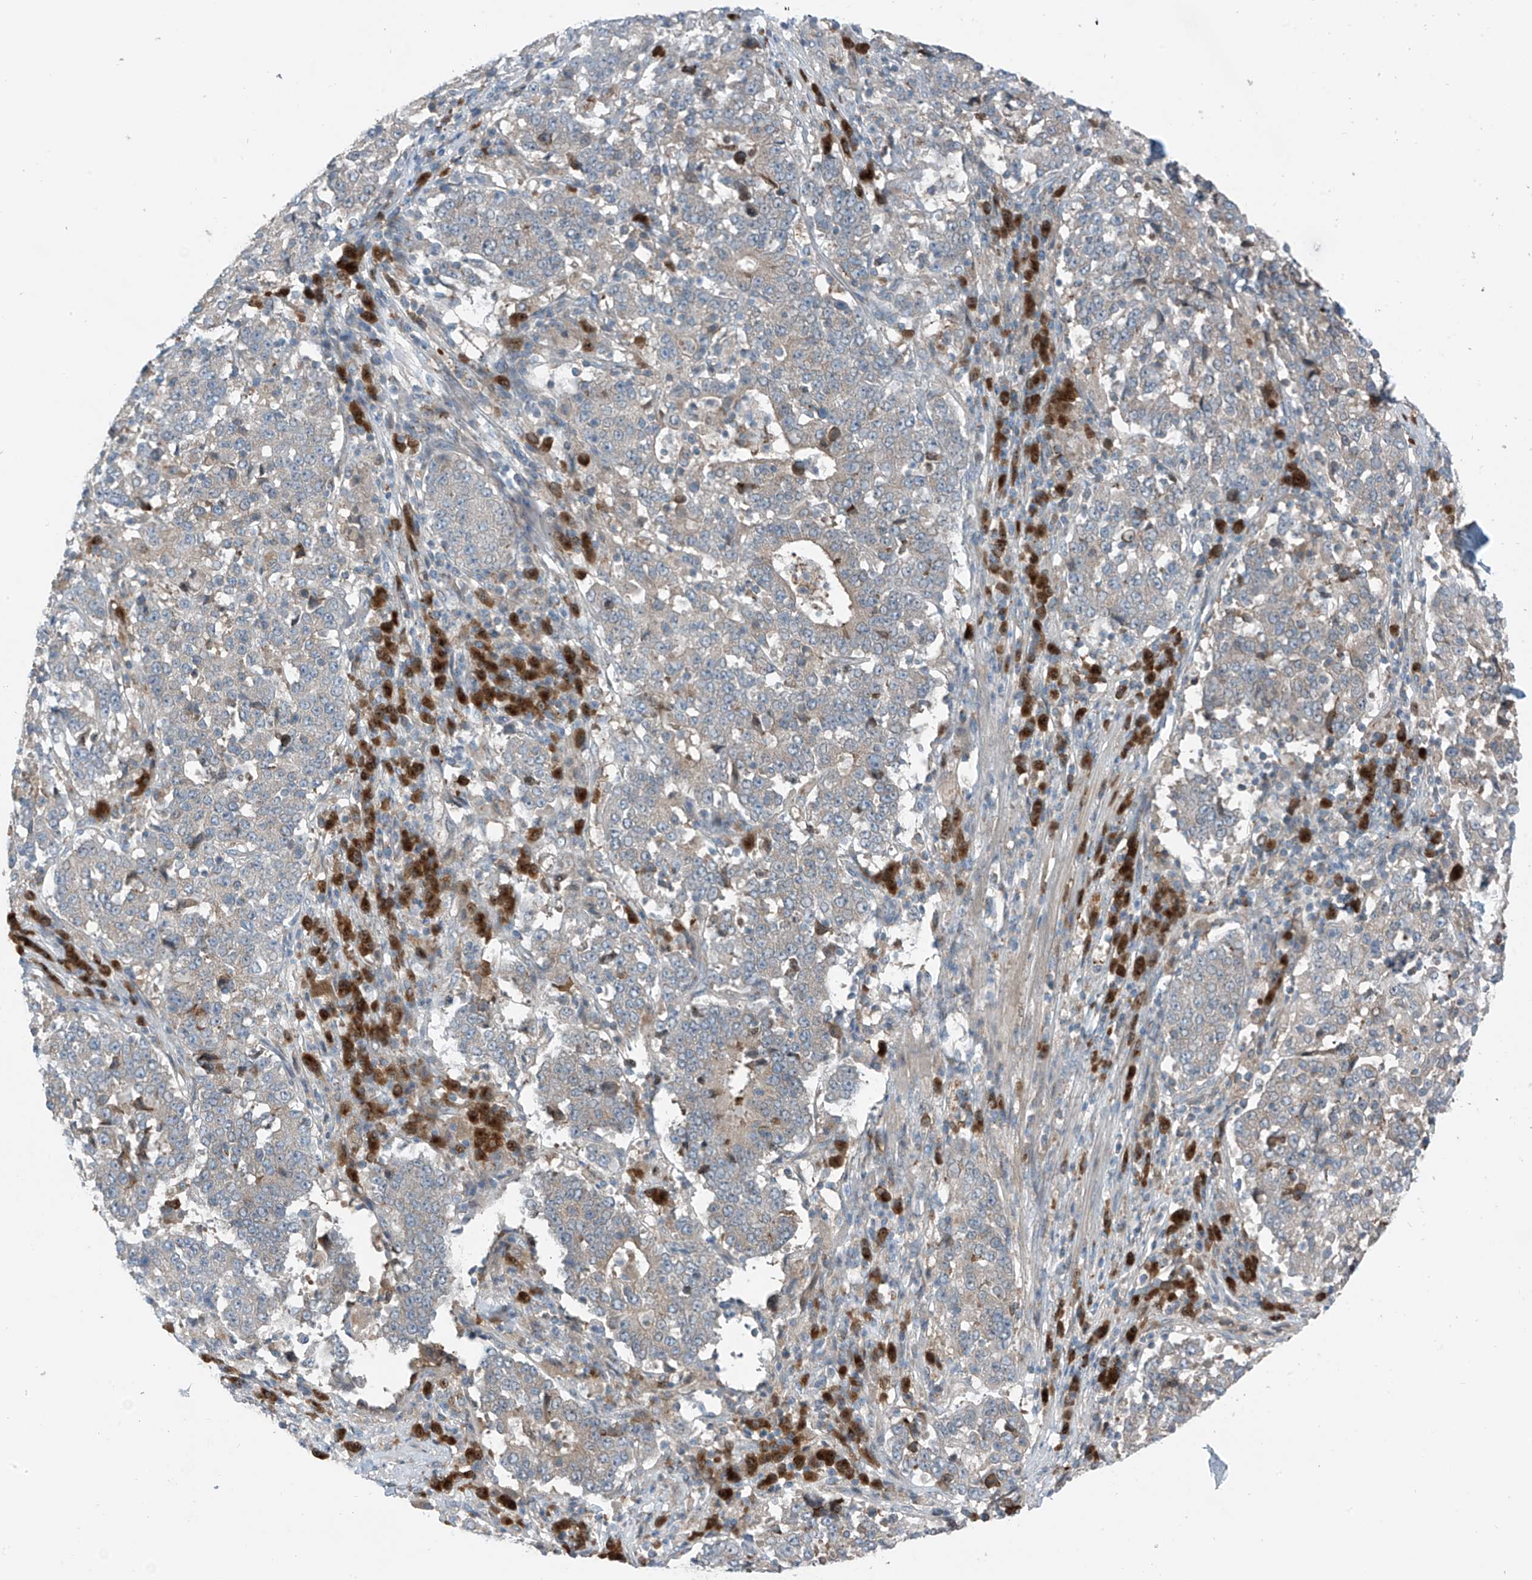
{"staining": {"intensity": "negative", "quantity": "none", "location": "none"}, "tissue": "stomach cancer", "cell_type": "Tumor cells", "image_type": "cancer", "snomed": [{"axis": "morphology", "description": "Adenocarcinoma, NOS"}, {"axis": "topography", "description": "Stomach"}], "caption": "This is an immunohistochemistry image of adenocarcinoma (stomach). There is no expression in tumor cells.", "gene": "SLC12A6", "patient": {"sex": "male", "age": 59}}